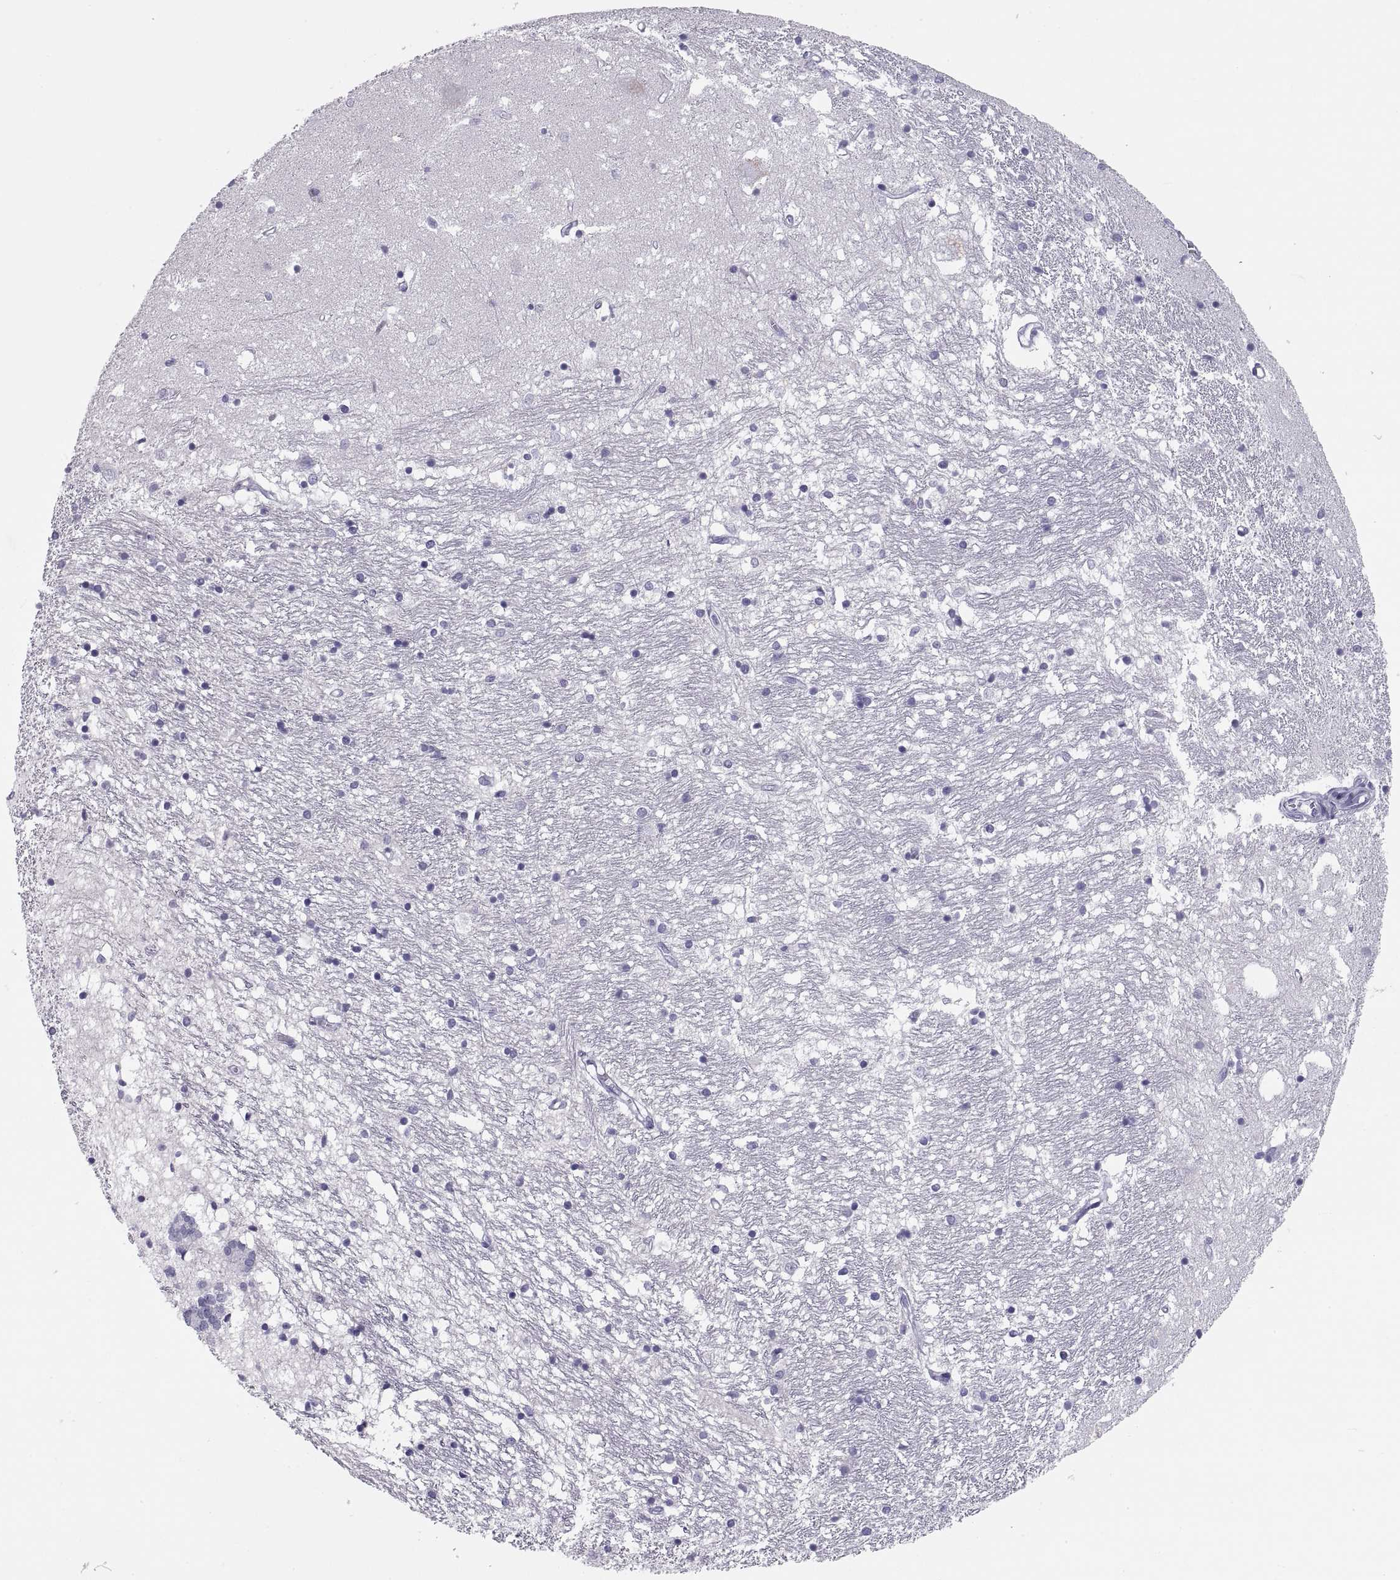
{"staining": {"intensity": "negative", "quantity": "none", "location": "none"}, "tissue": "caudate", "cell_type": "Glial cells", "image_type": "normal", "snomed": [{"axis": "morphology", "description": "Normal tissue, NOS"}, {"axis": "topography", "description": "Lateral ventricle wall"}], "caption": "Immunohistochemistry image of unremarkable caudate stained for a protein (brown), which exhibits no staining in glial cells.", "gene": "MAGEB2", "patient": {"sex": "female", "age": 71}}